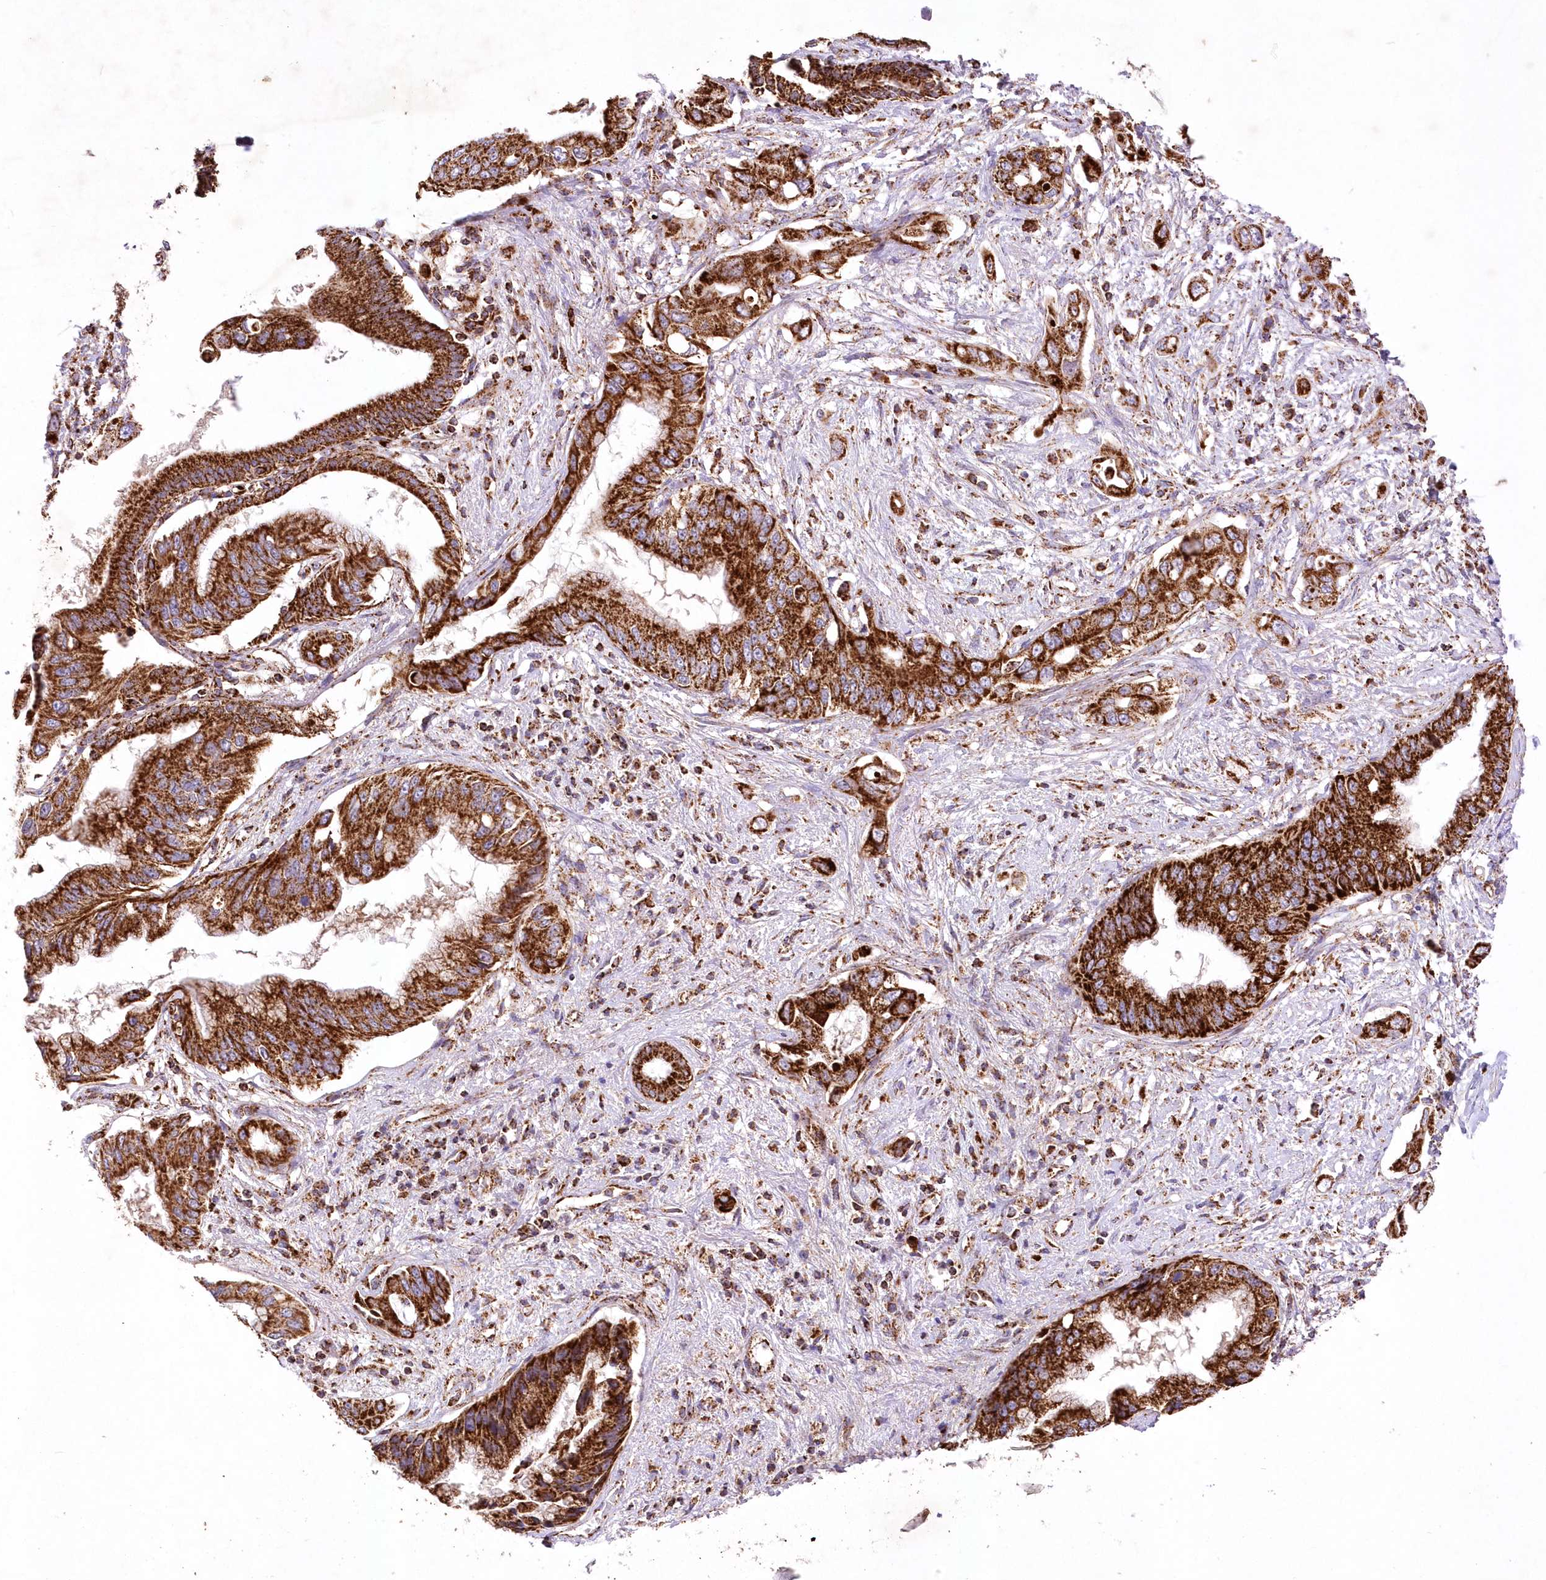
{"staining": {"intensity": "strong", "quantity": ">75%", "location": "cytoplasmic/membranous"}, "tissue": "pancreatic cancer", "cell_type": "Tumor cells", "image_type": "cancer", "snomed": [{"axis": "morphology", "description": "Inflammation, NOS"}, {"axis": "morphology", "description": "Adenocarcinoma, NOS"}, {"axis": "topography", "description": "Pancreas"}], "caption": "Immunohistochemistry (IHC) histopathology image of neoplastic tissue: pancreatic adenocarcinoma stained using immunohistochemistry demonstrates high levels of strong protein expression localized specifically in the cytoplasmic/membranous of tumor cells, appearing as a cytoplasmic/membranous brown color.", "gene": "ASNSD1", "patient": {"sex": "female", "age": 56}}